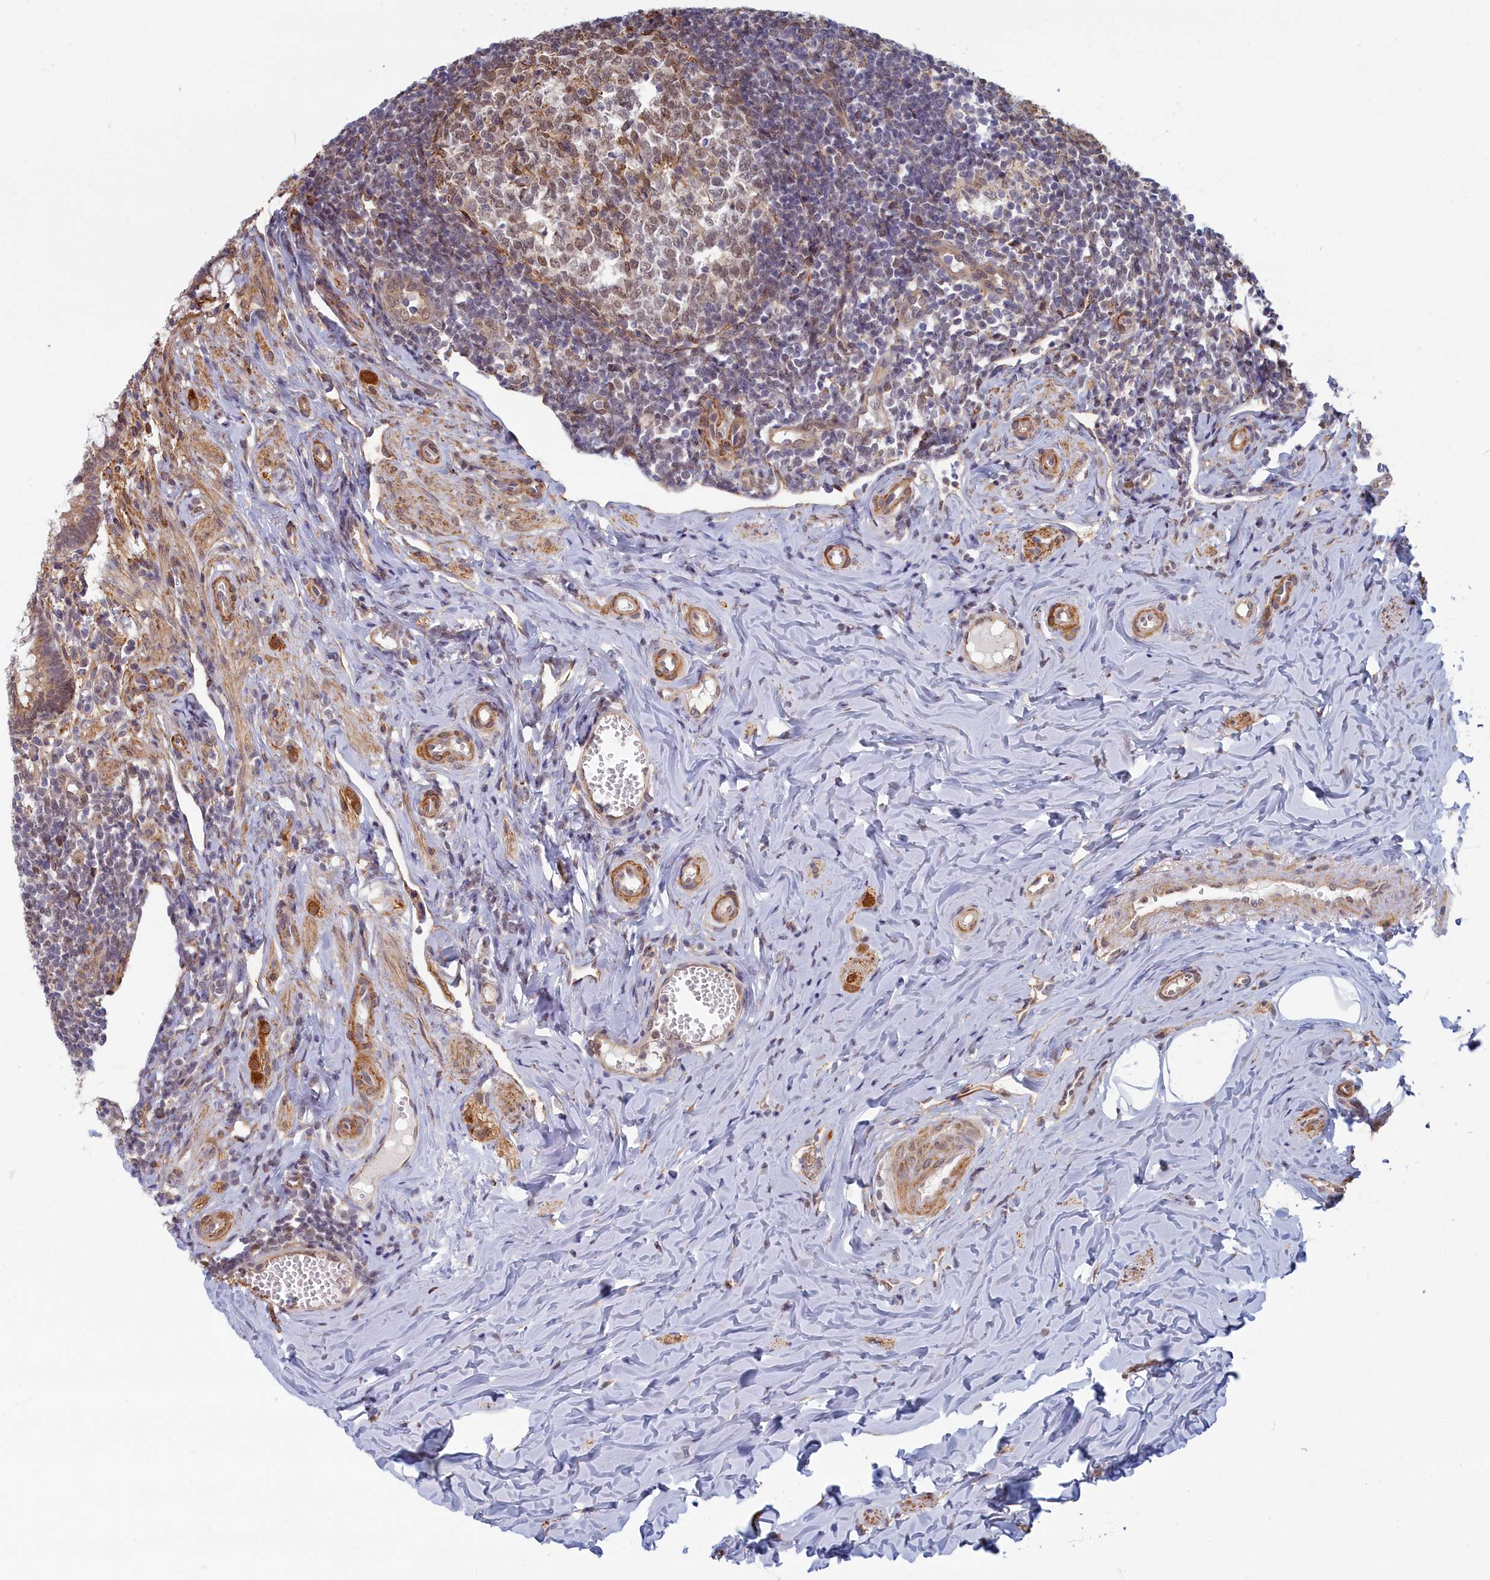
{"staining": {"intensity": "moderate", "quantity": ">75%", "location": "cytoplasmic/membranous"}, "tissue": "appendix", "cell_type": "Glandular cells", "image_type": "normal", "snomed": [{"axis": "morphology", "description": "Normal tissue, NOS"}, {"axis": "topography", "description": "Appendix"}], "caption": "Protein expression analysis of benign appendix displays moderate cytoplasmic/membranous expression in about >75% of glandular cells.", "gene": "MAK16", "patient": {"sex": "female", "age": 33}}